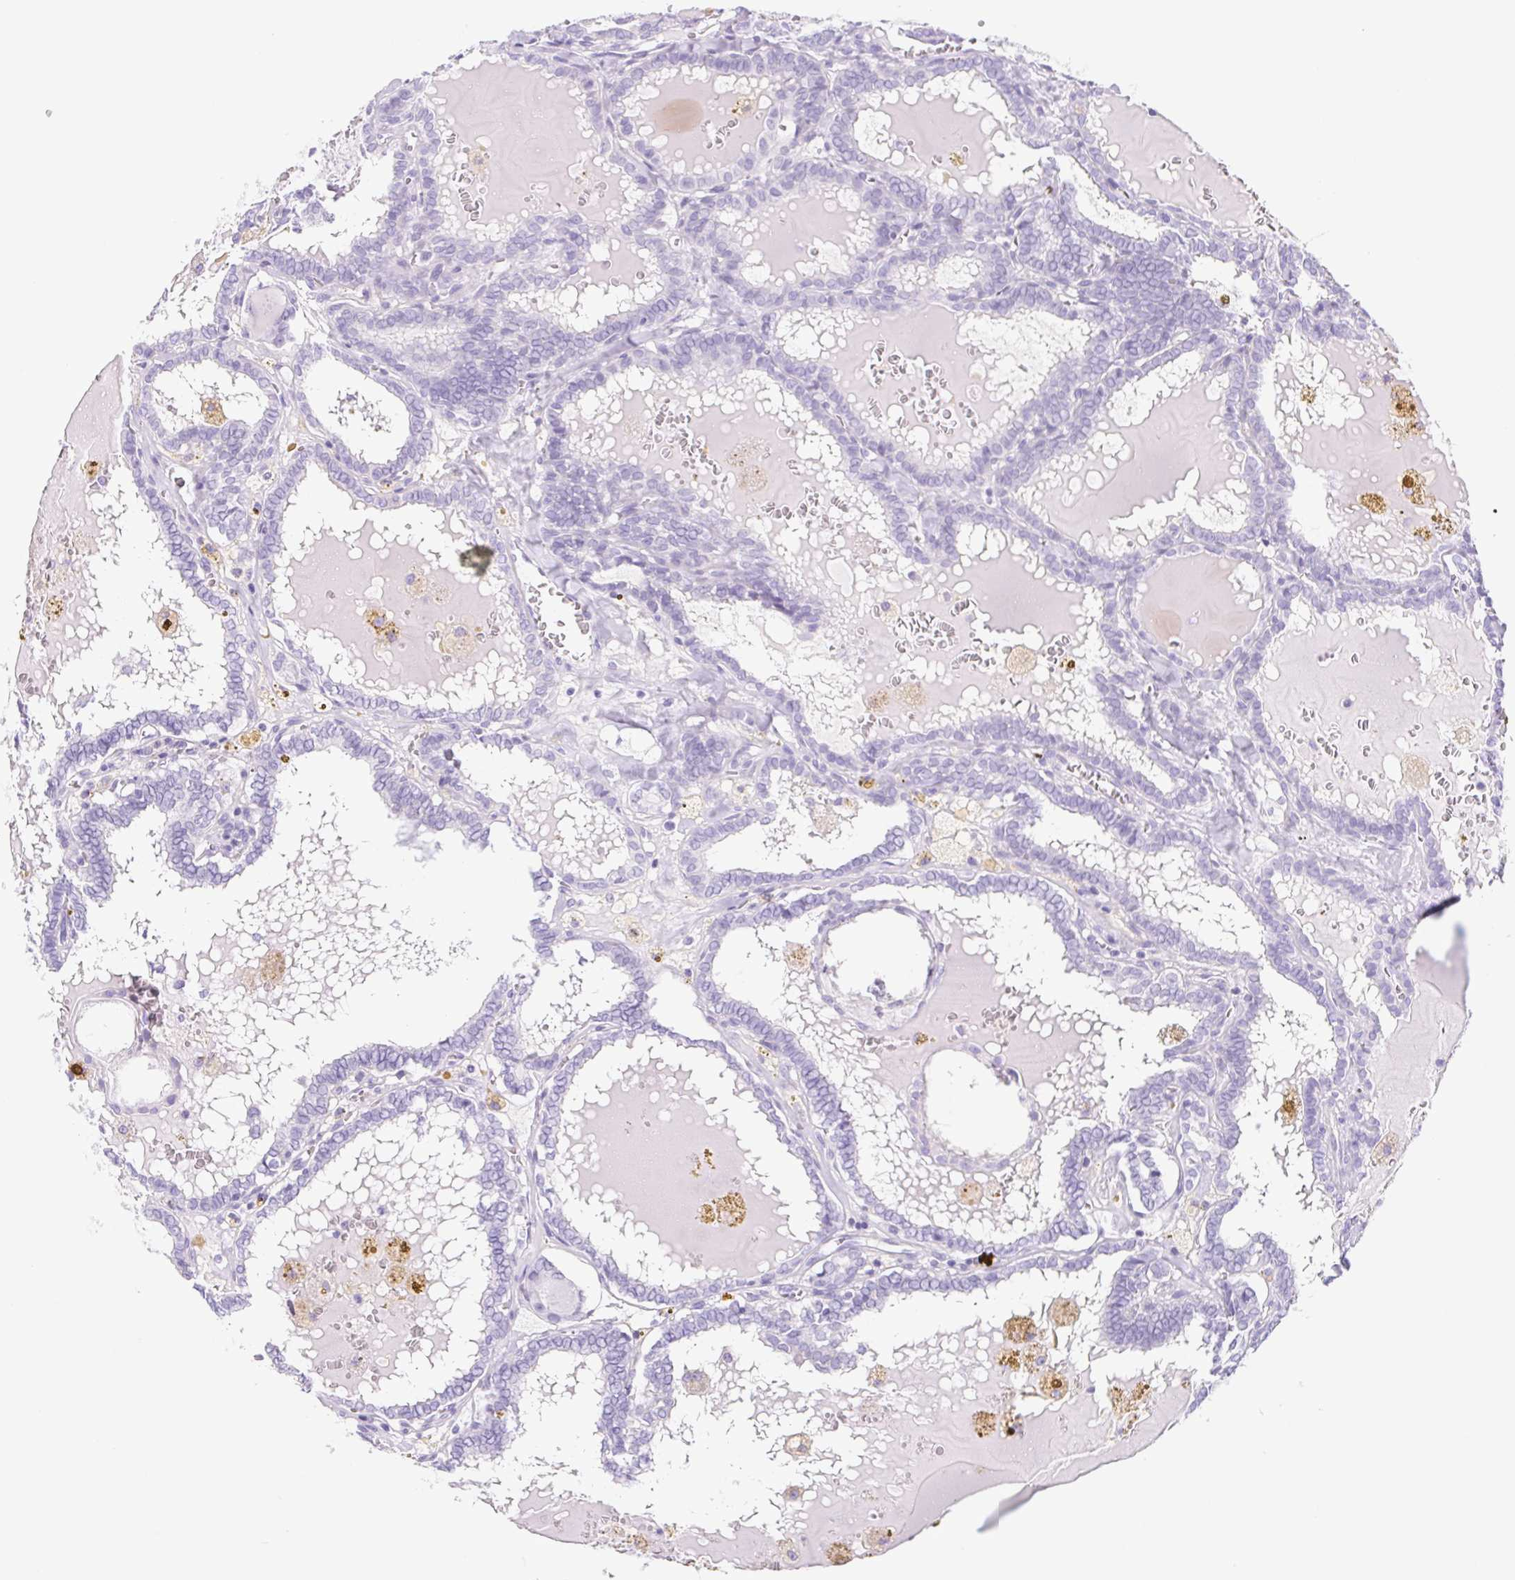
{"staining": {"intensity": "negative", "quantity": "none", "location": "none"}, "tissue": "thyroid cancer", "cell_type": "Tumor cells", "image_type": "cancer", "snomed": [{"axis": "morphology", "description": "Papillary adenocarcinoma, NOS"}, {"axis": "topography", "description": "Thyroid gland"}], "caption": "DAB (3,3'-diaminobenzidine) immunohistochemical staining of thyroid cancer displays no significant expression in tumor cells.", "gene": "CYP21A2", "patient": {"sex": "female", "age": 39}}